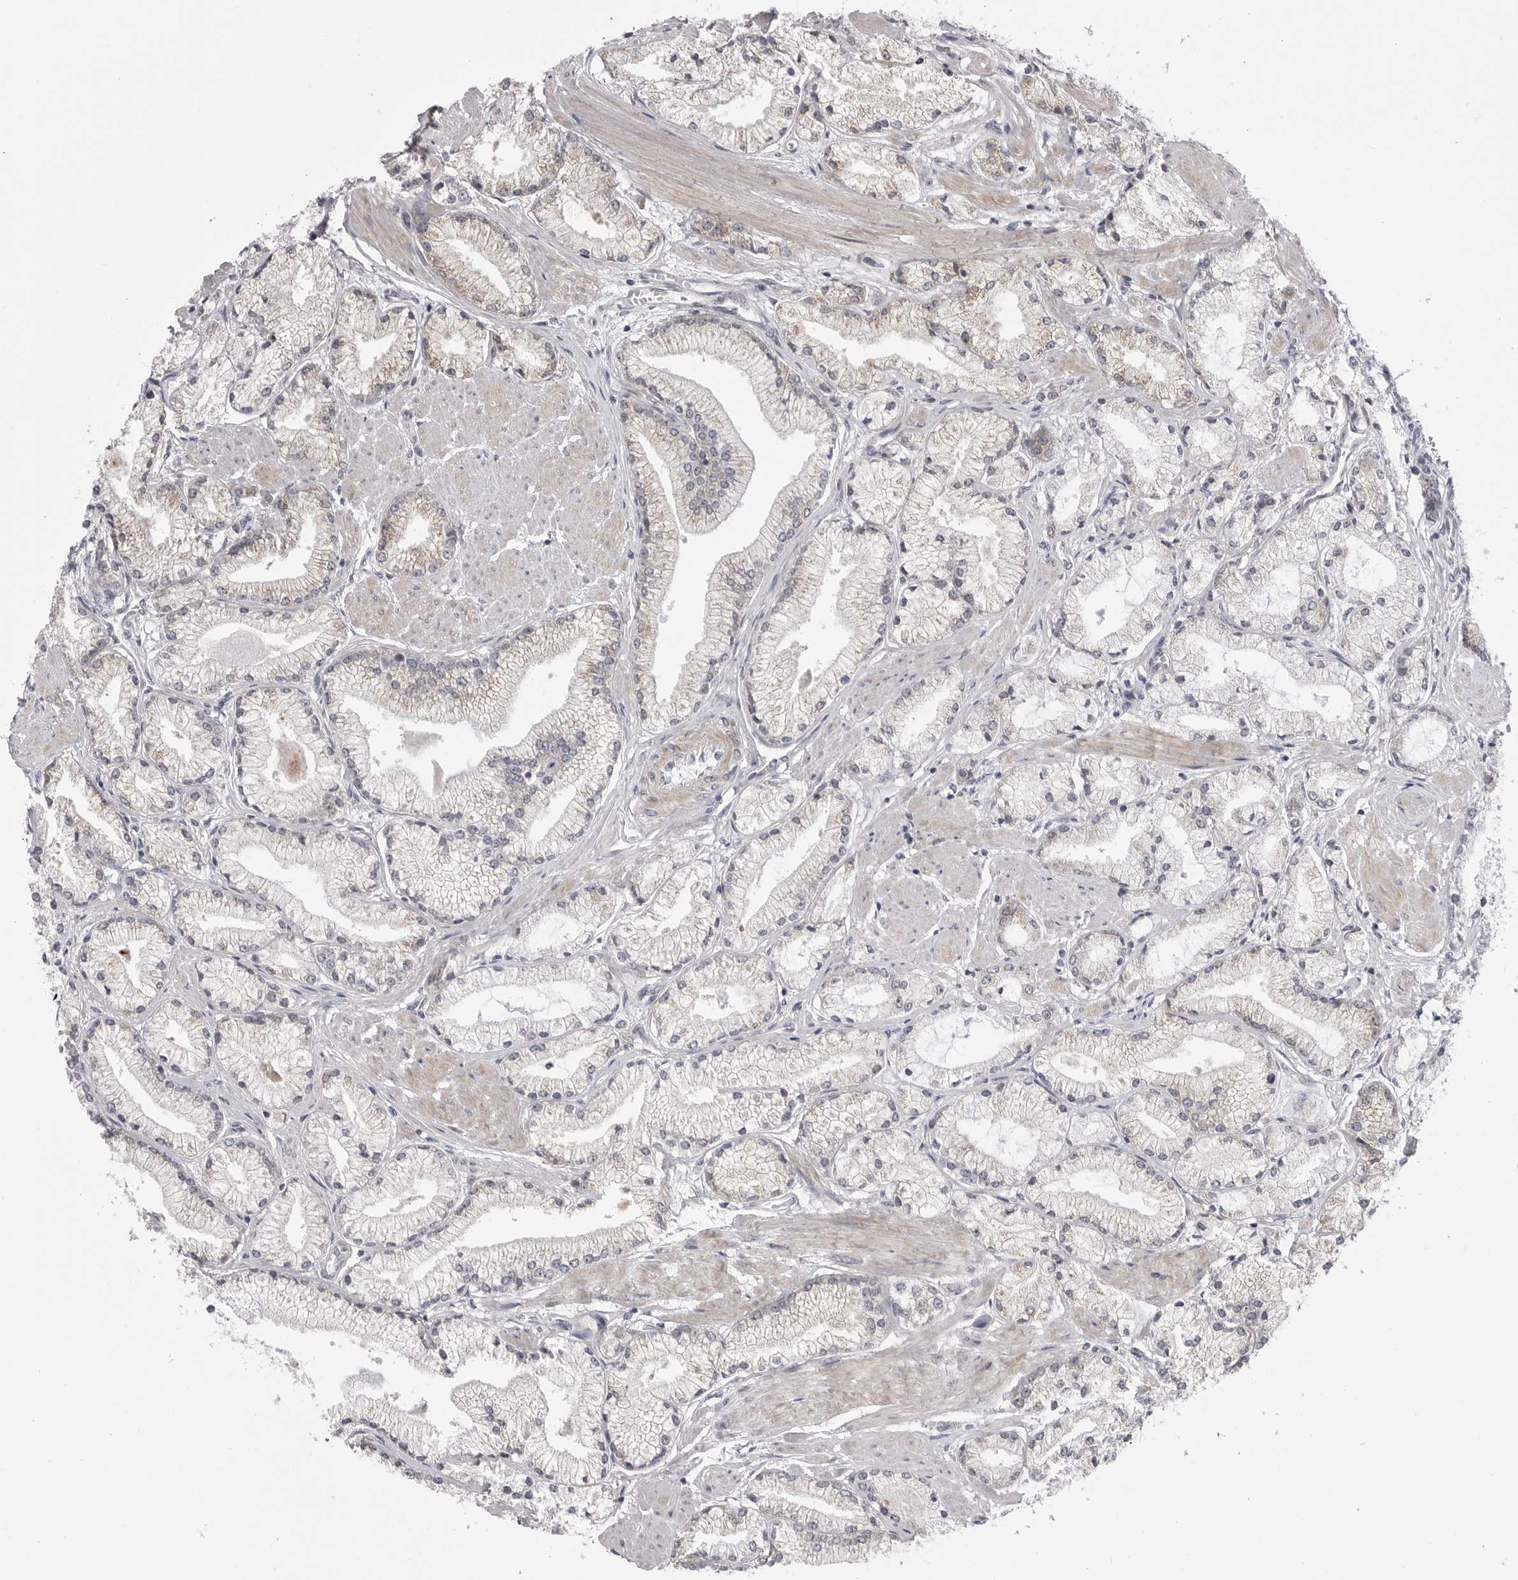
{"staining": {"intensity": "weak", "quantity": "<25%", "location": "cytoplasmic/membranous"}, "tissue": "prostate cancer", "cell_type": "Tumor cells", "image_type": "cancer", "snomed": [{"axis": "morphology", "description": "Adenocarcinoma, High grade"}, {"axis": "topography", "description": "Prostate"}], "caption": "An image of human high-grade adenocarcinoma (prostate) is negative for staining in tumor cells.", "gene": "CCDC18", "patient": {"sex": "male", "age": 50}}